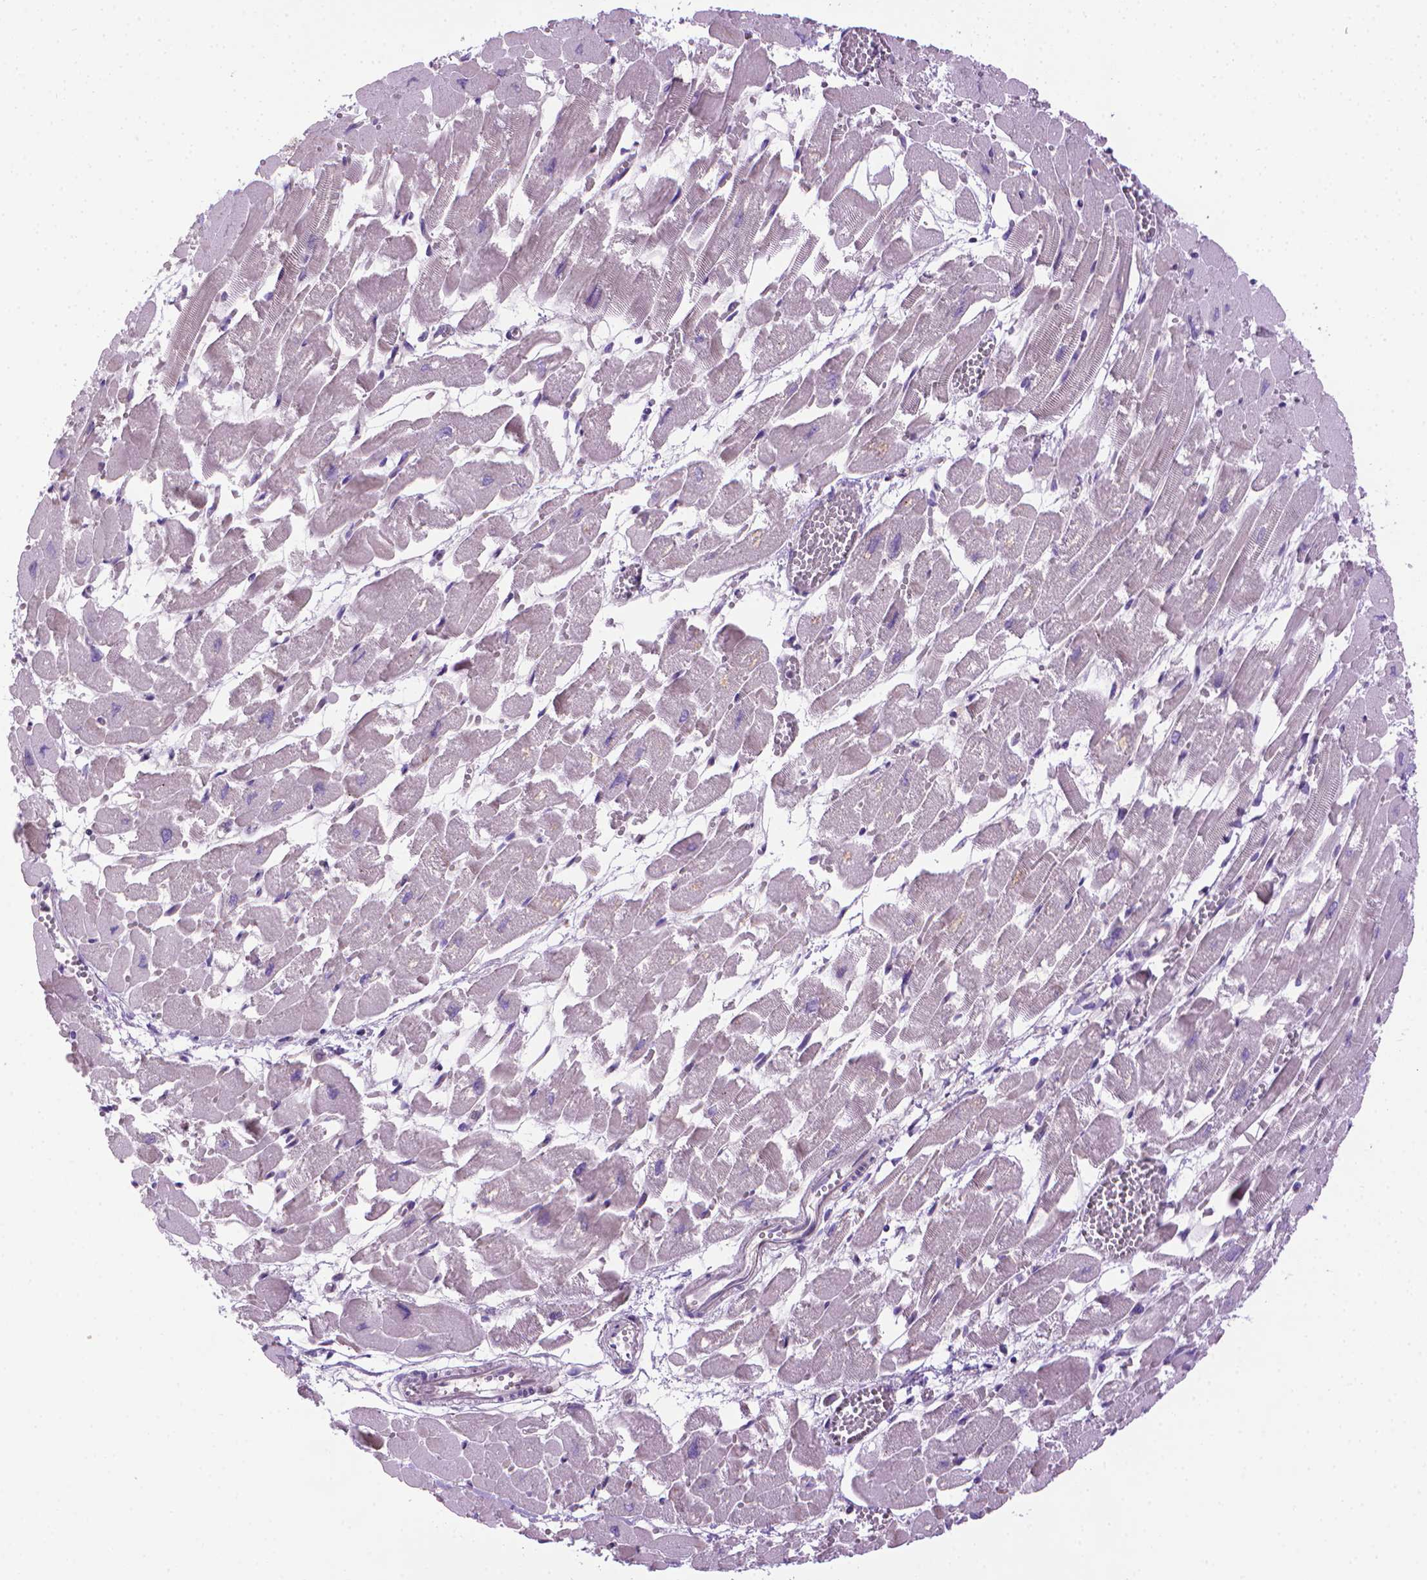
{"staining": {"intensity": "negative", "quantity": "none", "location": "none"}, "tissue": "heart muscle", "cell_type": "Cardiomyocytes", "image_type": "normal", "snomed": [{"axis": "morphology", "description": "Normal tissue, NOS"}, {"axis": "topography", "description": "Heart"}], "caption": "Immunohistochemistry photomicrograph of normal heart muscle stained for a protein (brown), which demonstrates no positivity in cardiomyocytes.", "gene": "SLC51B", "patient": {"sex": "female", "age": 52}}